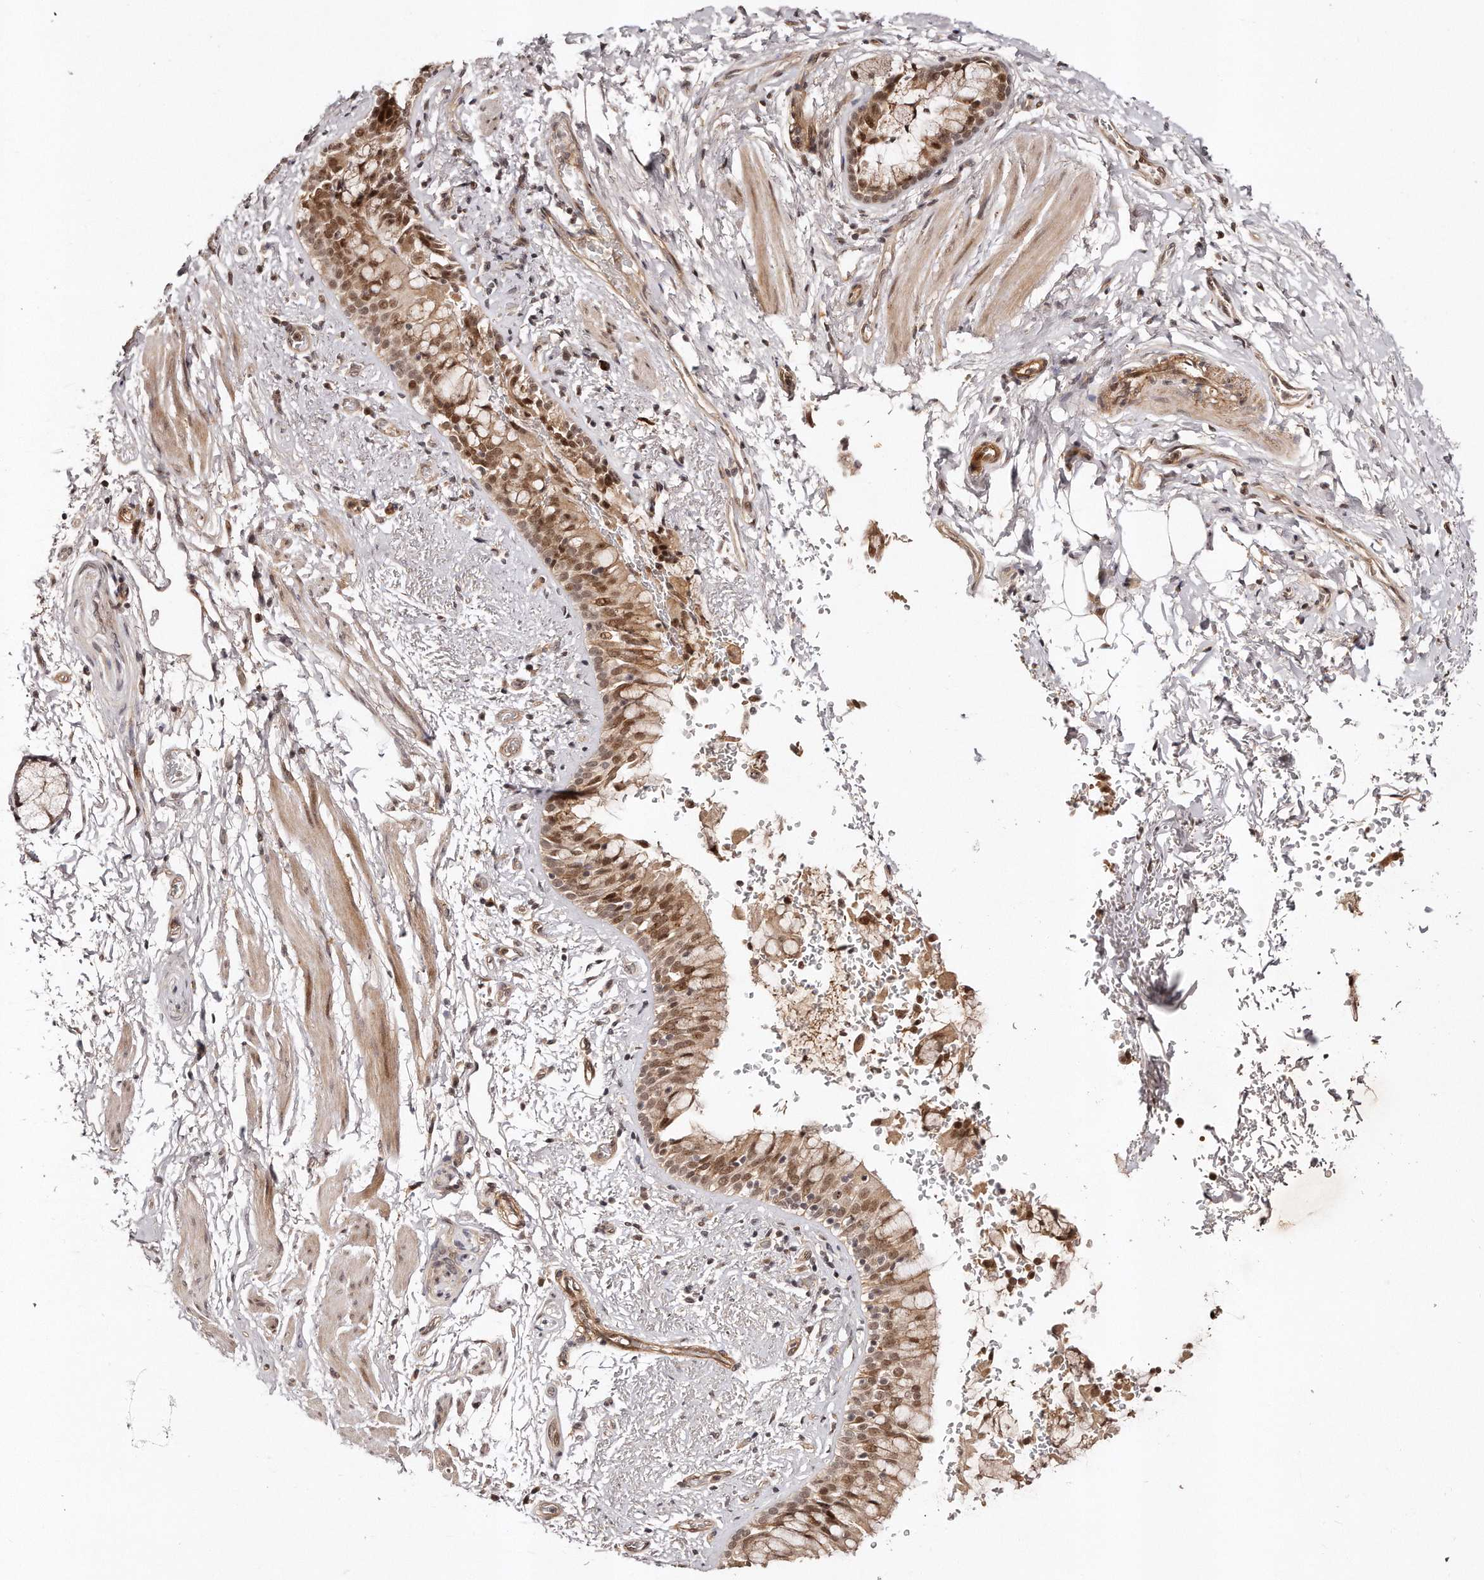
{"staining": {"intensity": "moderate", "quantity": ">75%", "location": "cytoplasmic/membranous,nuclear"}, "tissue": "bronchus", "cell_type": "Respiratory epithelial cells", "image_type": "normal", "snomed": [{"axis": "morphology", "description": "Normal tissue, NOS"}, {"axis": "morphology", "description": "Inflammation, NOS"}, {"axis": "topography", "description": "Cartilage tissue"}, {"axis": "topography", "description": "Bronchus"}, {"axis": "topography", "description": "Lung"}], "caption": "Immunohistochemical staining of unremarkable human bronchus exhibits medium levels of moderate cytoplasmic/membranous,nuclear positivity in approximately >75% of respiratory epithelial cells.", "gene": "SOX4", "patient": {"sex": "female", "age": 64}}